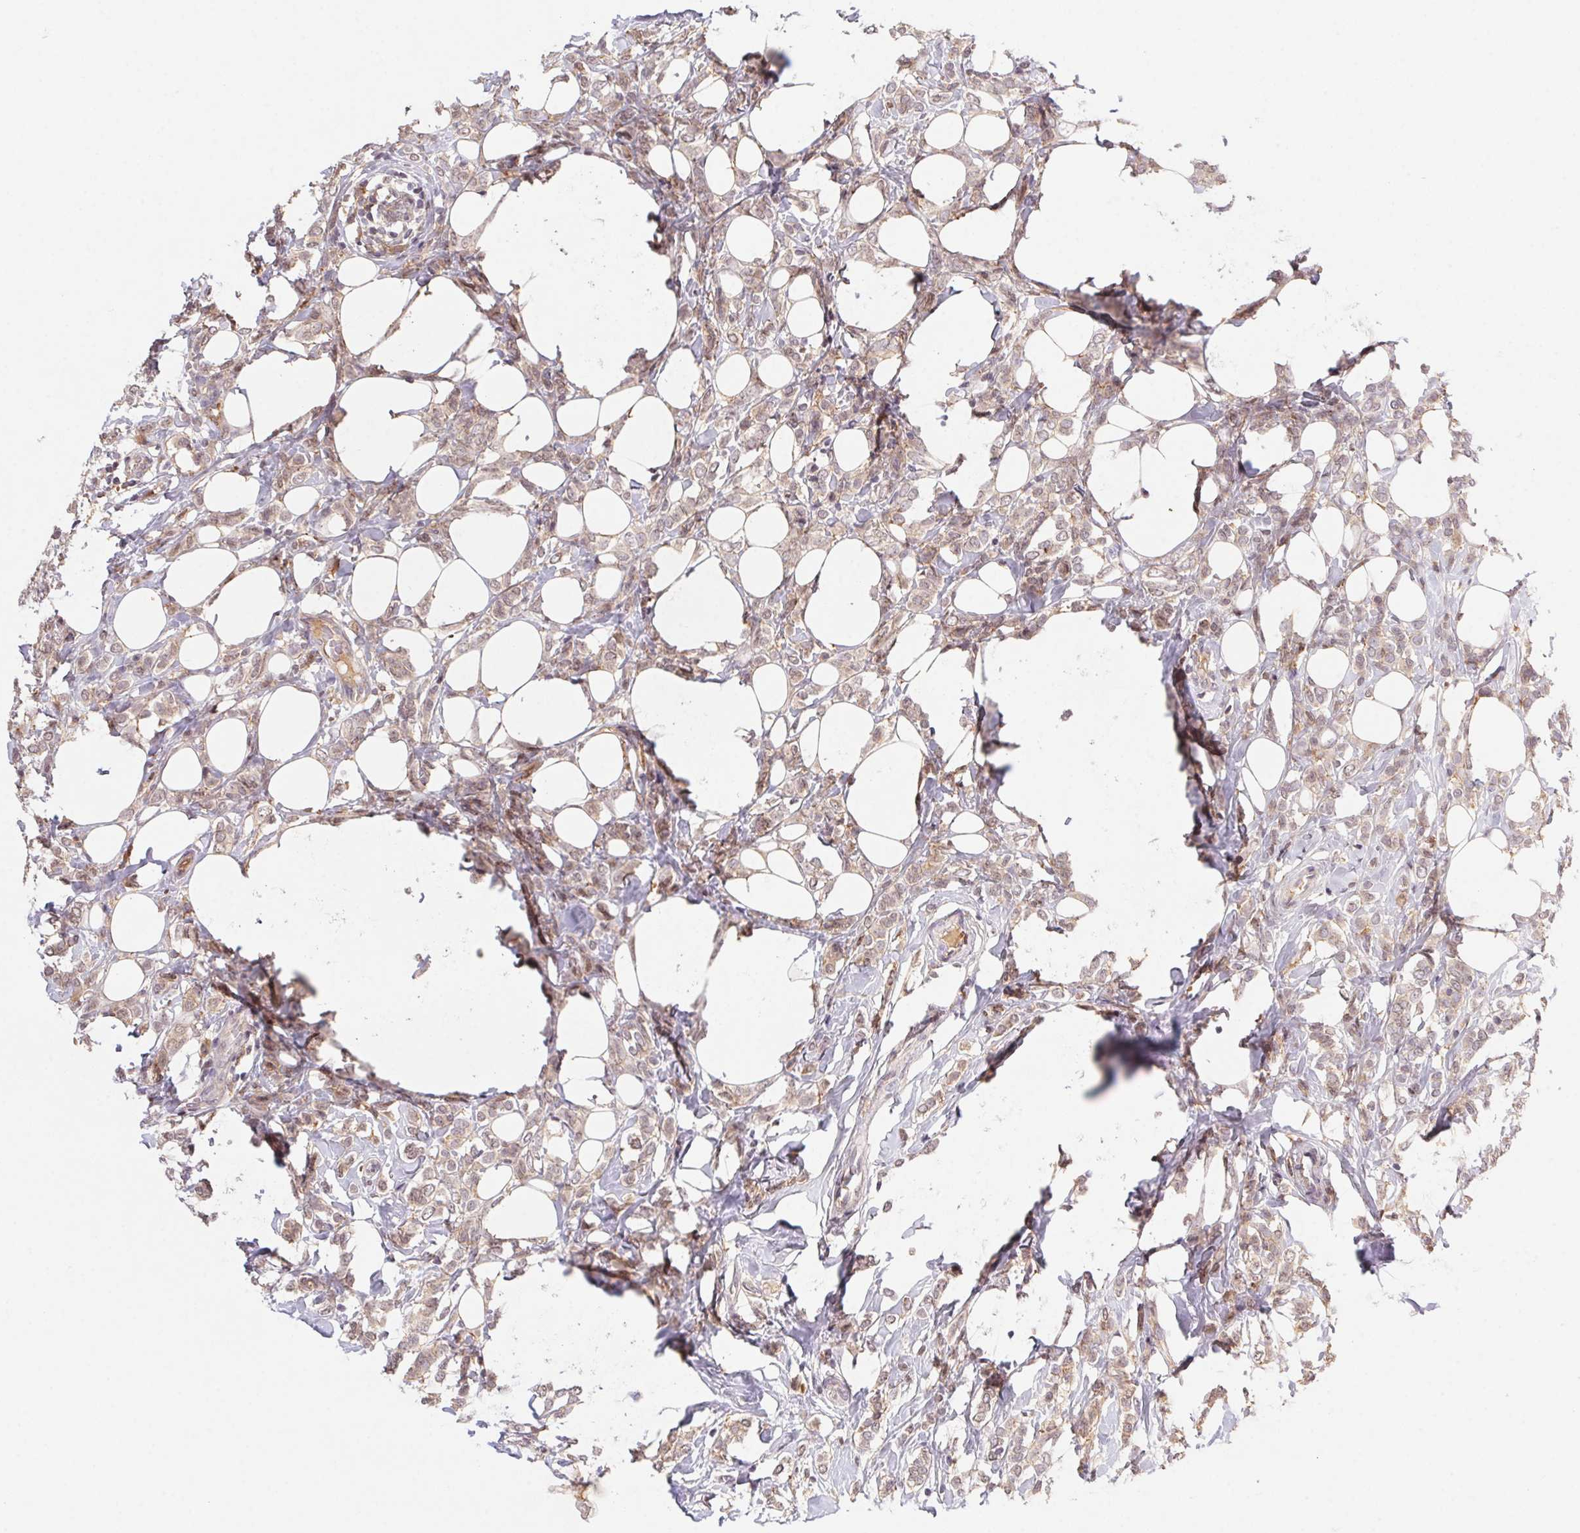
{"staining": {"intensity": "weak", "quantity": ">75%", "location": "cytoplasmic/membranous"}, "tissue": "breast cancer", "cell_type": "Tumor cells", "image_type": "cancer", "snomed": [{"axis": "morphology", "description": "Lobular carcinoma"}, {"axis": "topography", "description": "Breast"}], "caption": "This photomicrograph displays IHC staining of breast lobular carcinoma, with low weak cytoplasmic/membranous staining in about >75% of tumor cells.", "gene": "SLC52A2", "patient": {"sex": "female", "age": 49}}